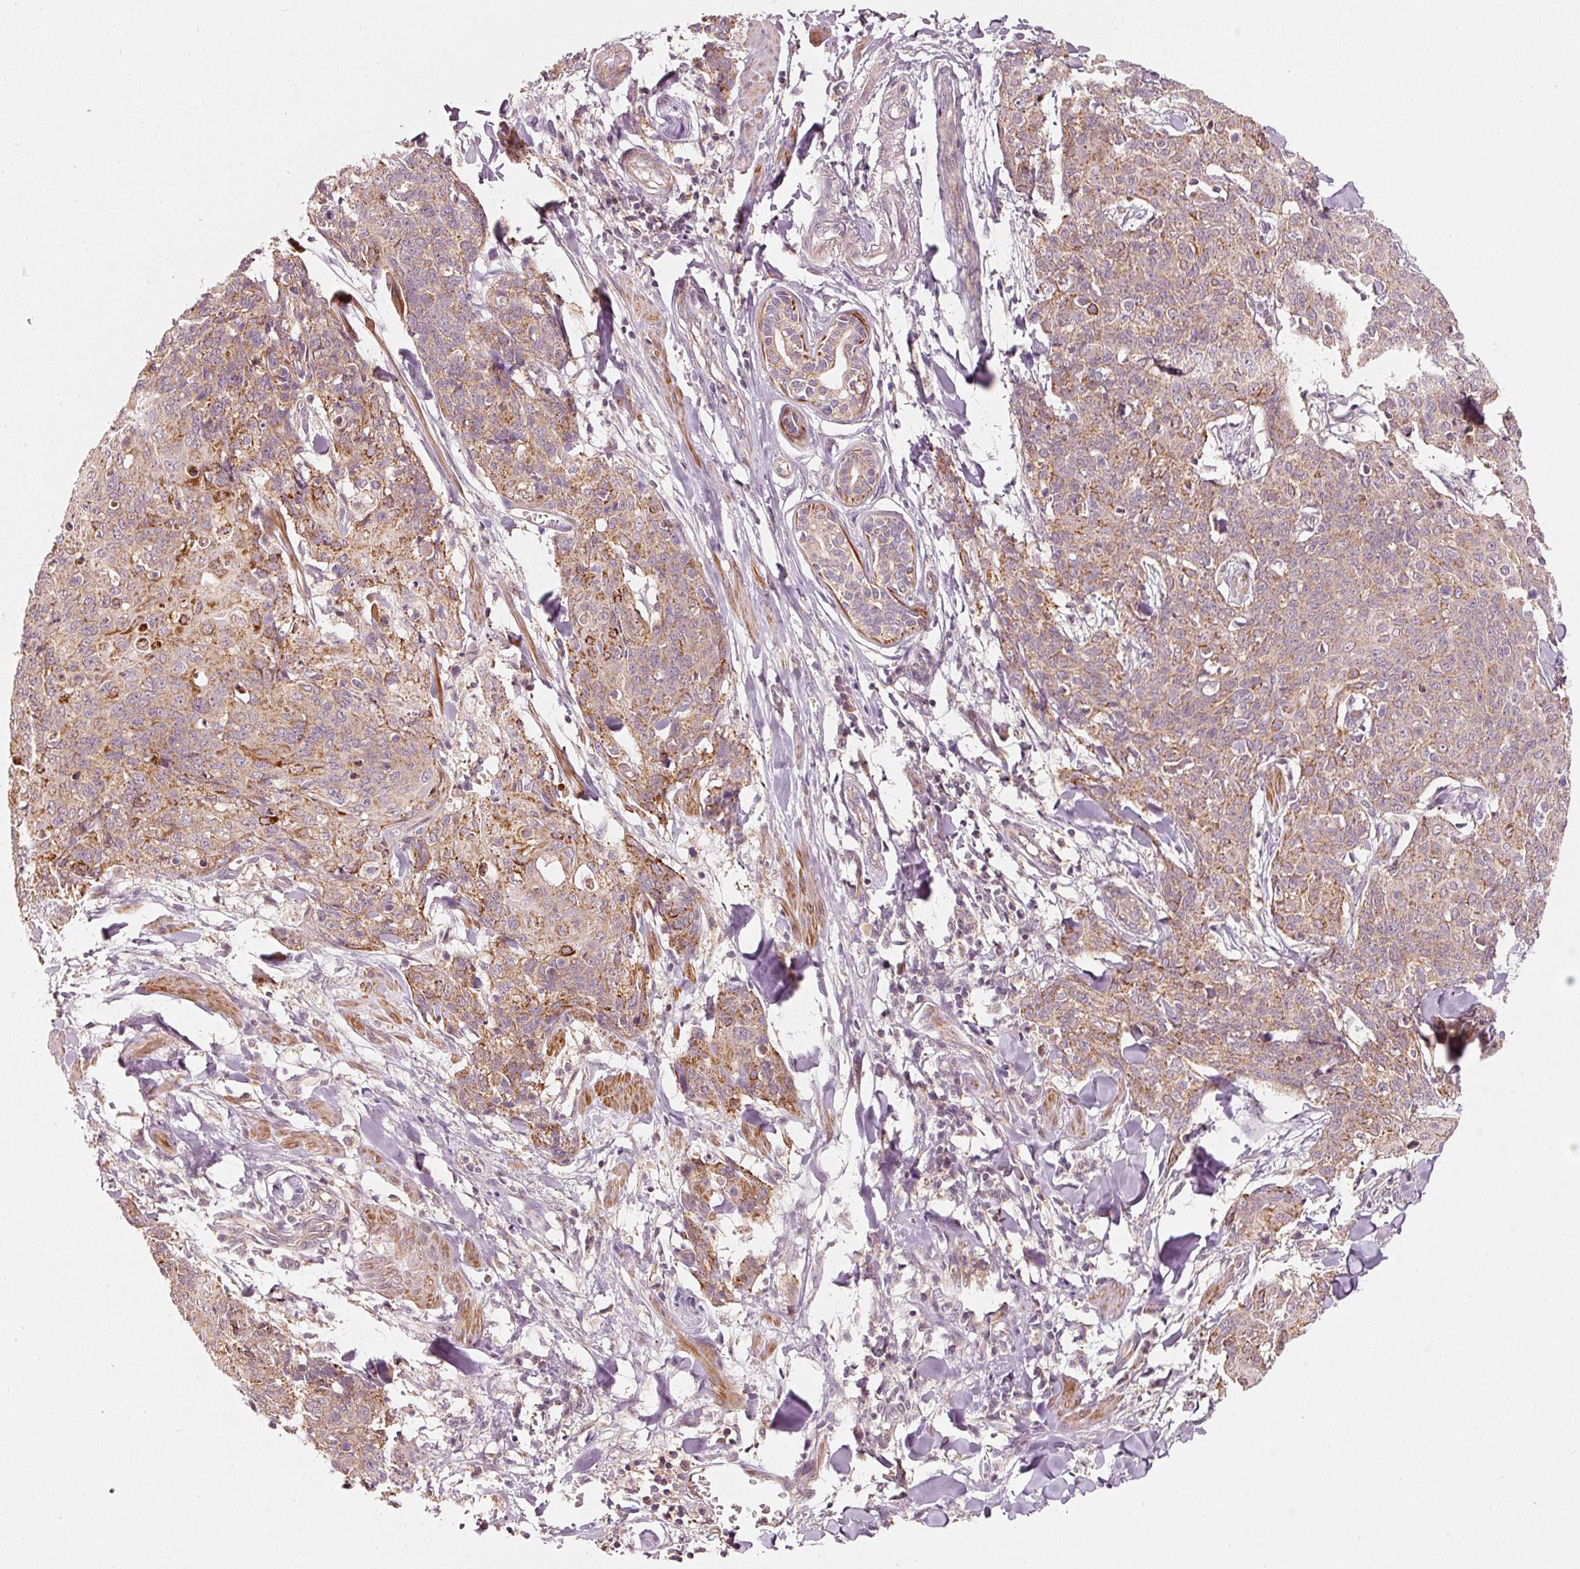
{"staining": {"intensity": "moderate", "quantity": "25%-75%", "location": "cytoplasmic/membranous"}, "tissue": "skin cancer", "cell_type": "Tumor cells", "image_type": "cancer", "snomed": [{"axis": "morphology", "description": "Squamous cell carcinoma, NOS"}, {"axis": "topography", "description": "Skin"}, {"axis": "topography", "description": "Vulva"}], "caption": "This histopathology image reveals immunohistochemistry staining of skin squamous cell carcinoma, with medium moderate cytoplasmic/membranous expression in about 25%-75% of tumor cells.", "gene": "ARHGAP22", "patient": {"sex": "female", "age": 85}}